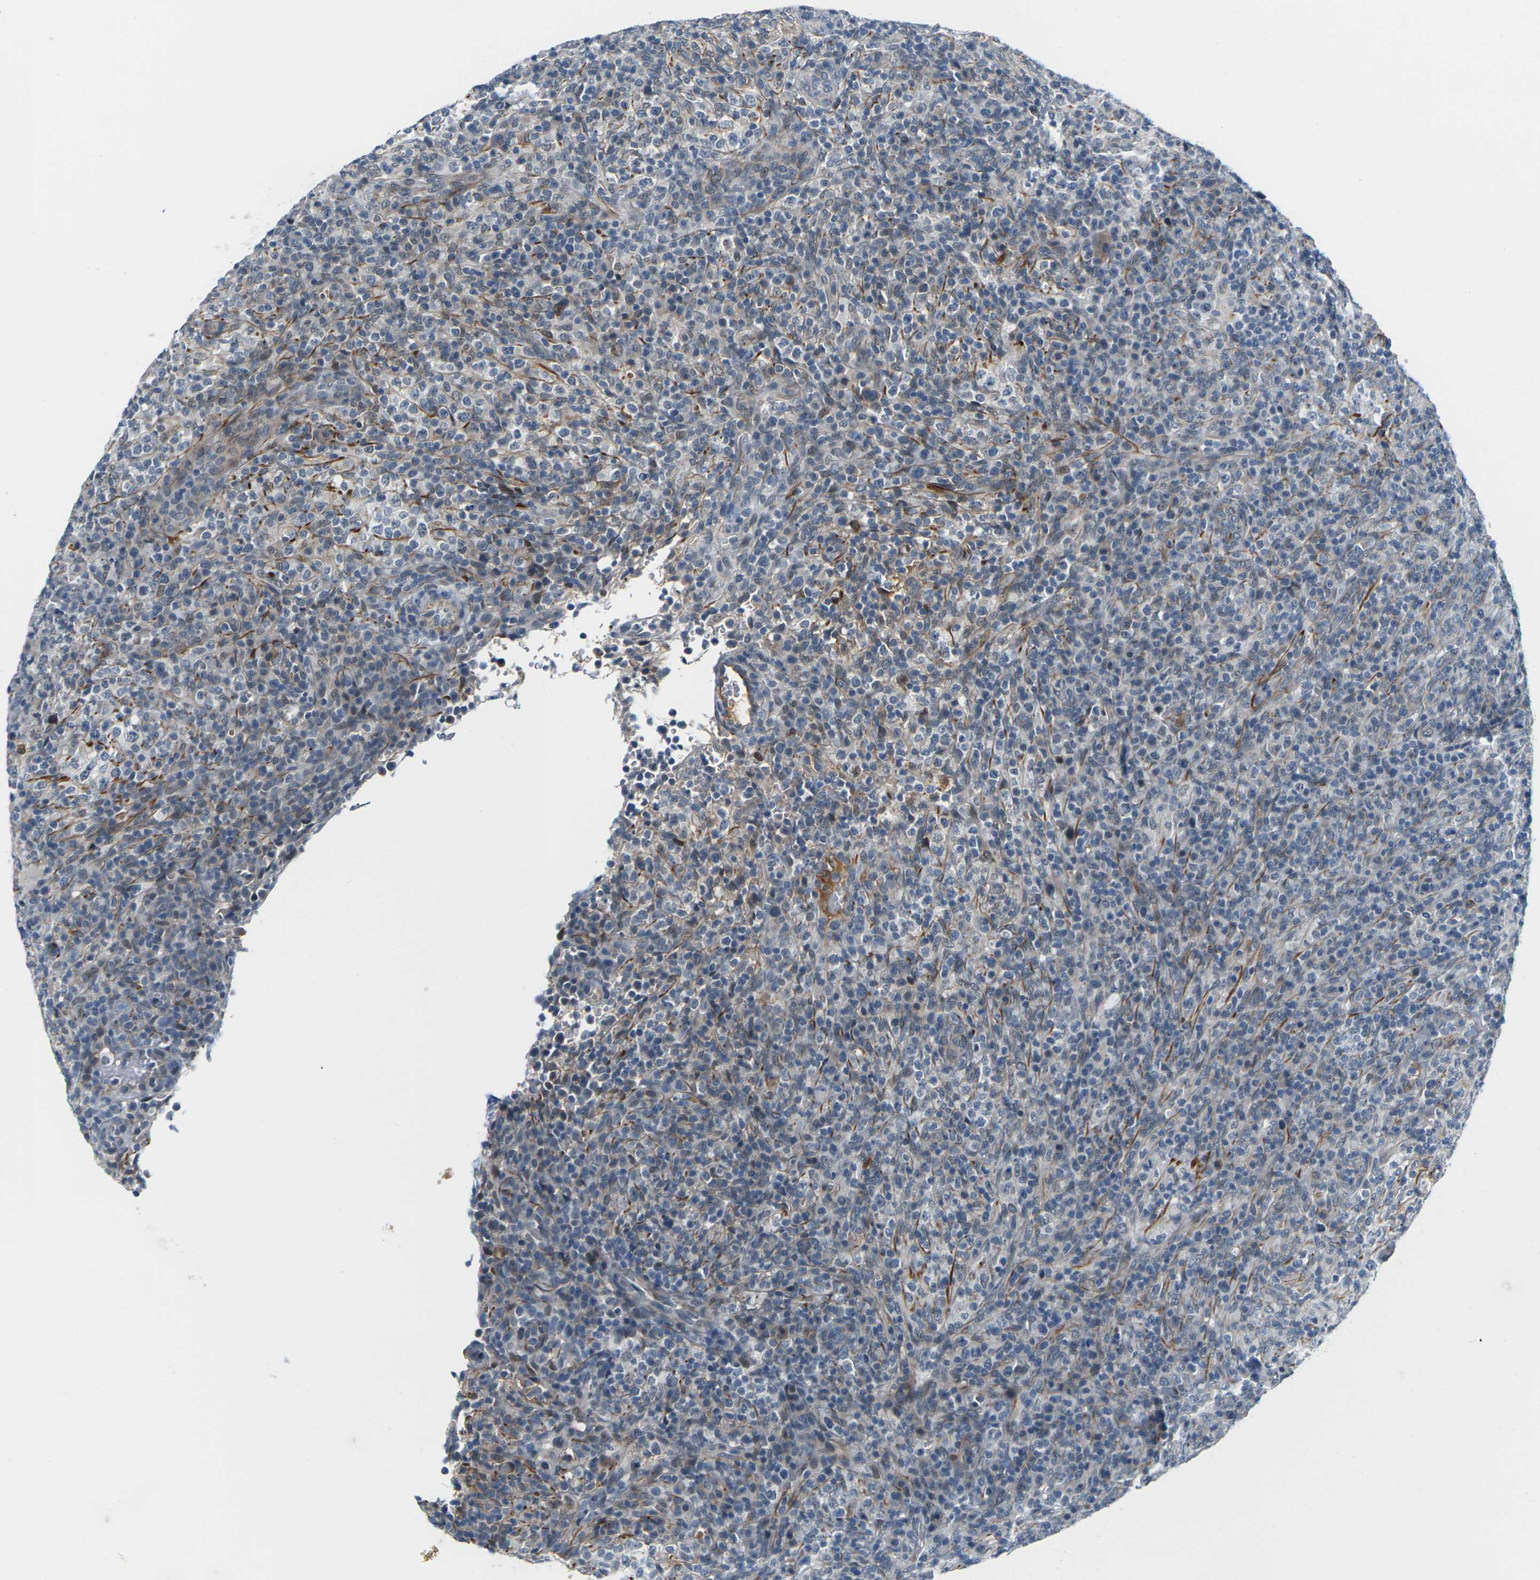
{"staining": {"intensity": "weak", "quantity": "<25%", "location": "cytoplasmic/membranous"}, "tissue": "lymphoma", "cell_type": "Tumor cells", "image_type": "cancer", "snomed": [{"axis": "morphology", "description": "Malignant lymphoma, non-Hodgkin's type, High grade"}, {"axis": "topography", "description": "Lymph node"}], "caption": "A high-resolution micrograph shows immunohistochemistry (IHC) staining of high-grade malignant lymphoma, non-Hodgkin's type, which displays no significant expression in tumor cells. The staining is performed using DAB brown chromogen with nuclei counter-stained in using hematoxylin.", "gene": "PKP2", "patient": {"sex": "female", "age": 76}}